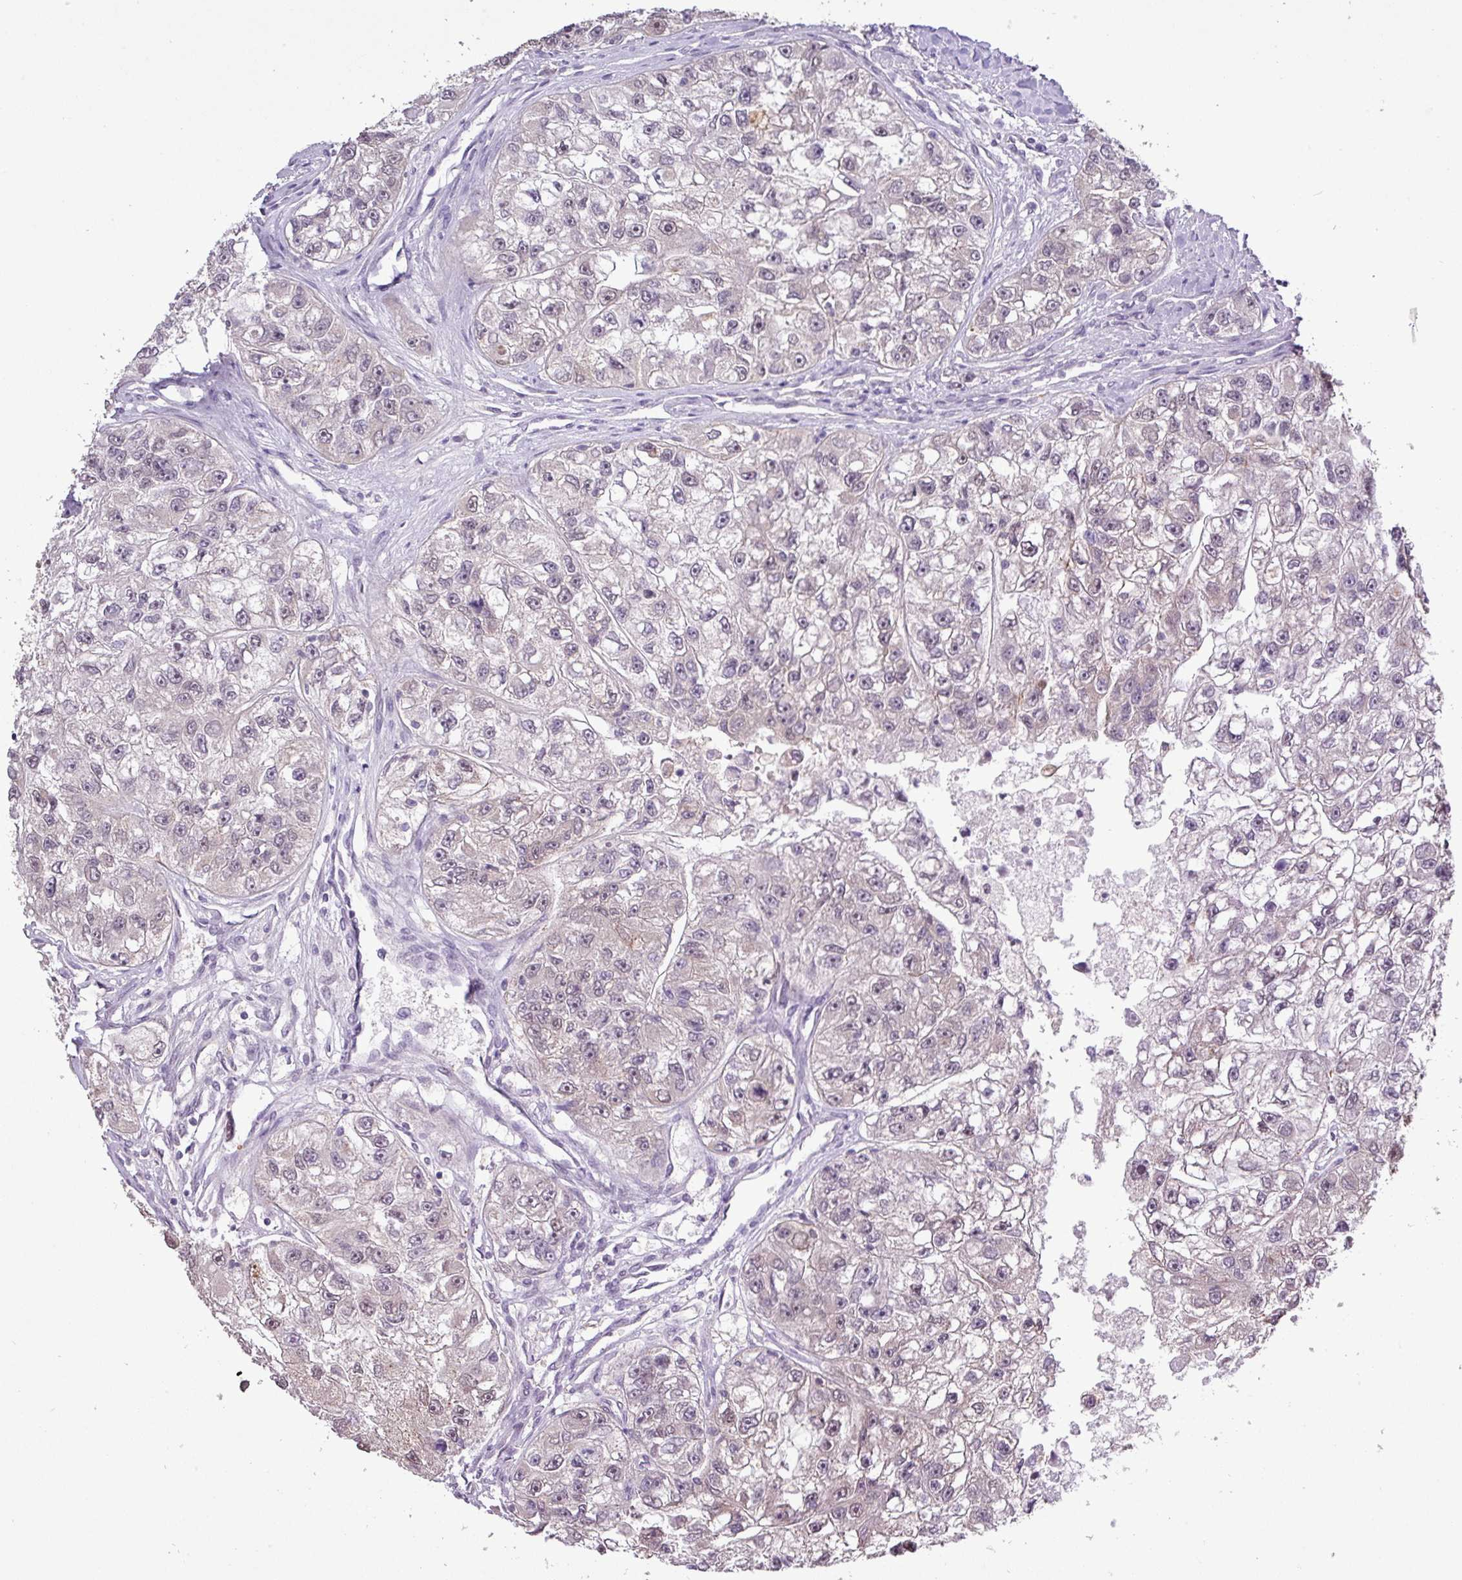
{"staining": {"intensity": "negative", "quantity": "none", "location": "none"}, "tissue": "renal cancer", "cell_type": "Tumor cells", "image_type": "cancer", "snomed": [{"axis": "morphology", "description": "Adenocarcinoma, NOS"}, {"axis": "topography", "description": "Kidney"}], "caption": "Immunohistochemical staining of renal cancer (adenocarcinoma) shows no significant positivity in tumor cells.", "gene": "RIPPLY1", "patient": {"sex": "male", "age": 63}}